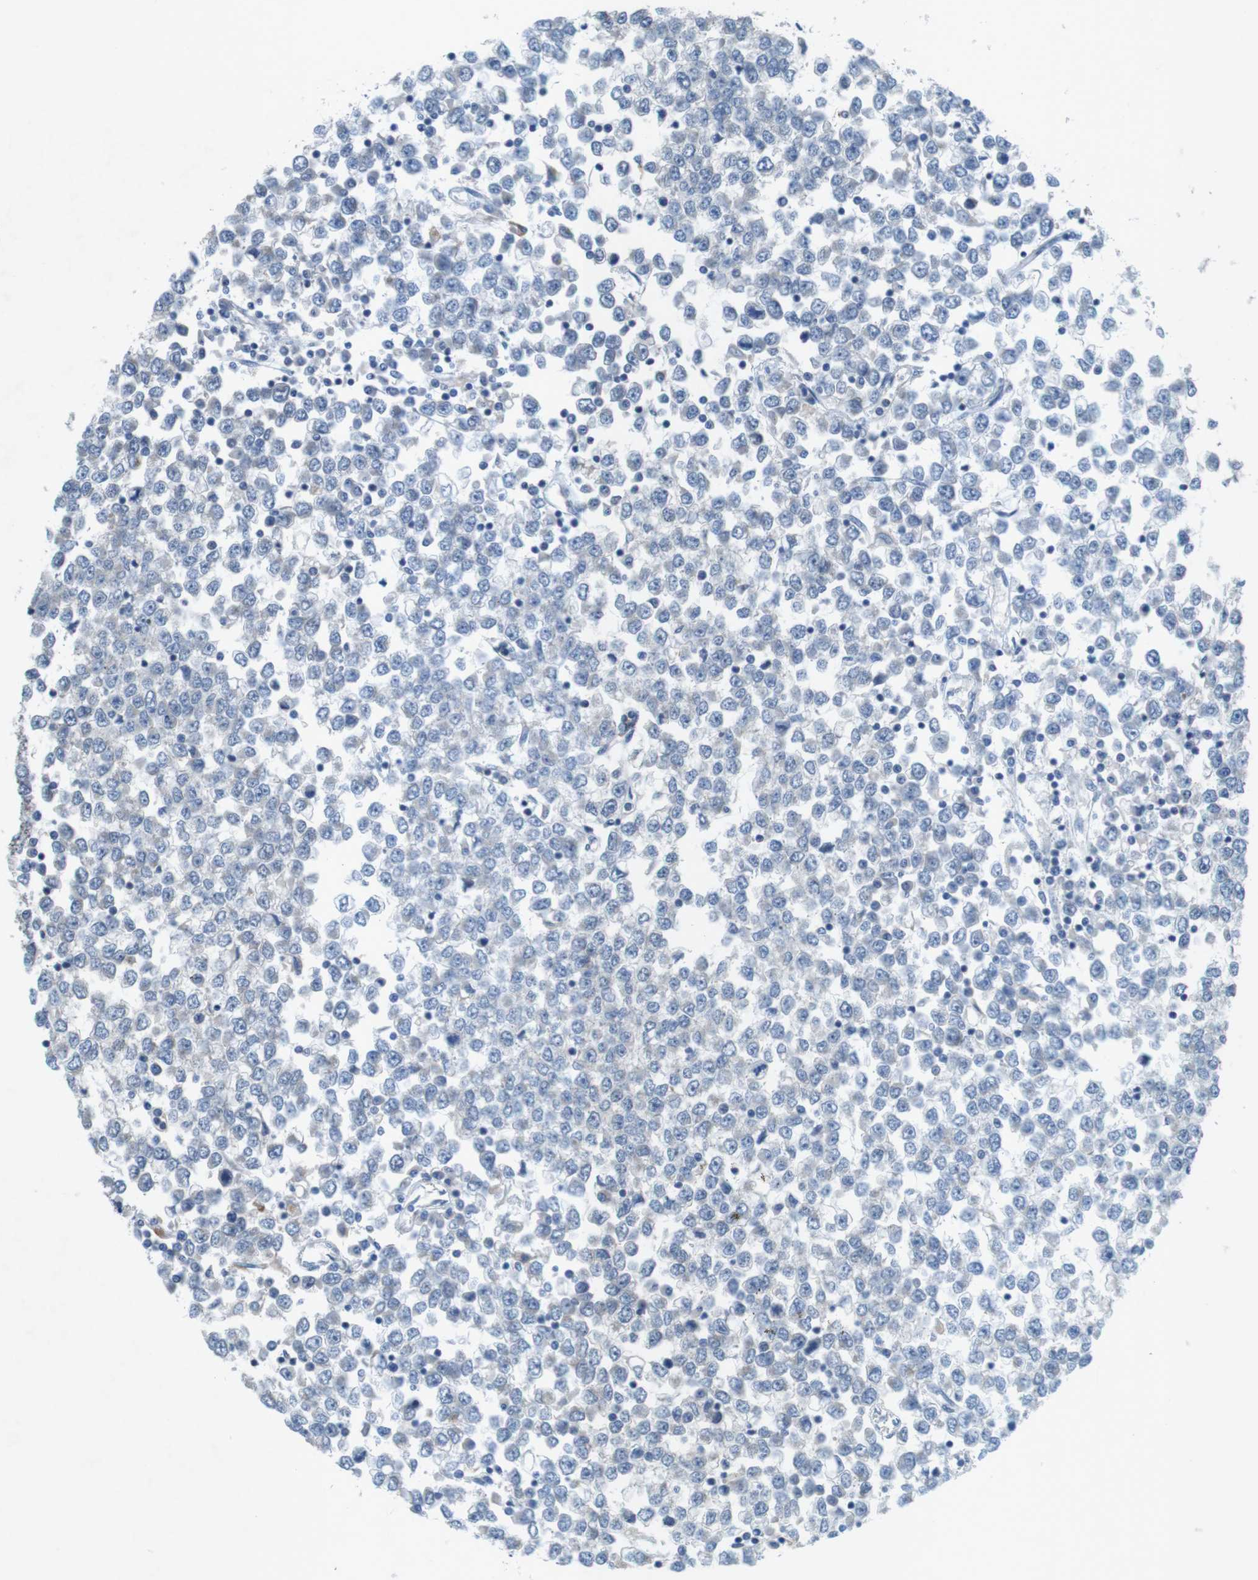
{"staining": {"intensity": "negative", "quantity": "none", "location": "none"}, "tissue": "testis cancer", "cell_type": "Tumor cells", "image_type": "cancer", "snomed": [{"axis": "morphology", "description": "Seminoma, NOS"}, {"axis": "topography", "description": "Testis"}], "caption": "Immunohistochemistry (IHC) of testis seminoma shows no expression in tumor cells. Brightfield microscopy of IHC stained with DAB (3,3'-diaminobenzidine) (brown) and hematoxylin (blue), captured at high magnification.", "gene": "TYW1", "patient": {"sex": "male", "age": 65}}